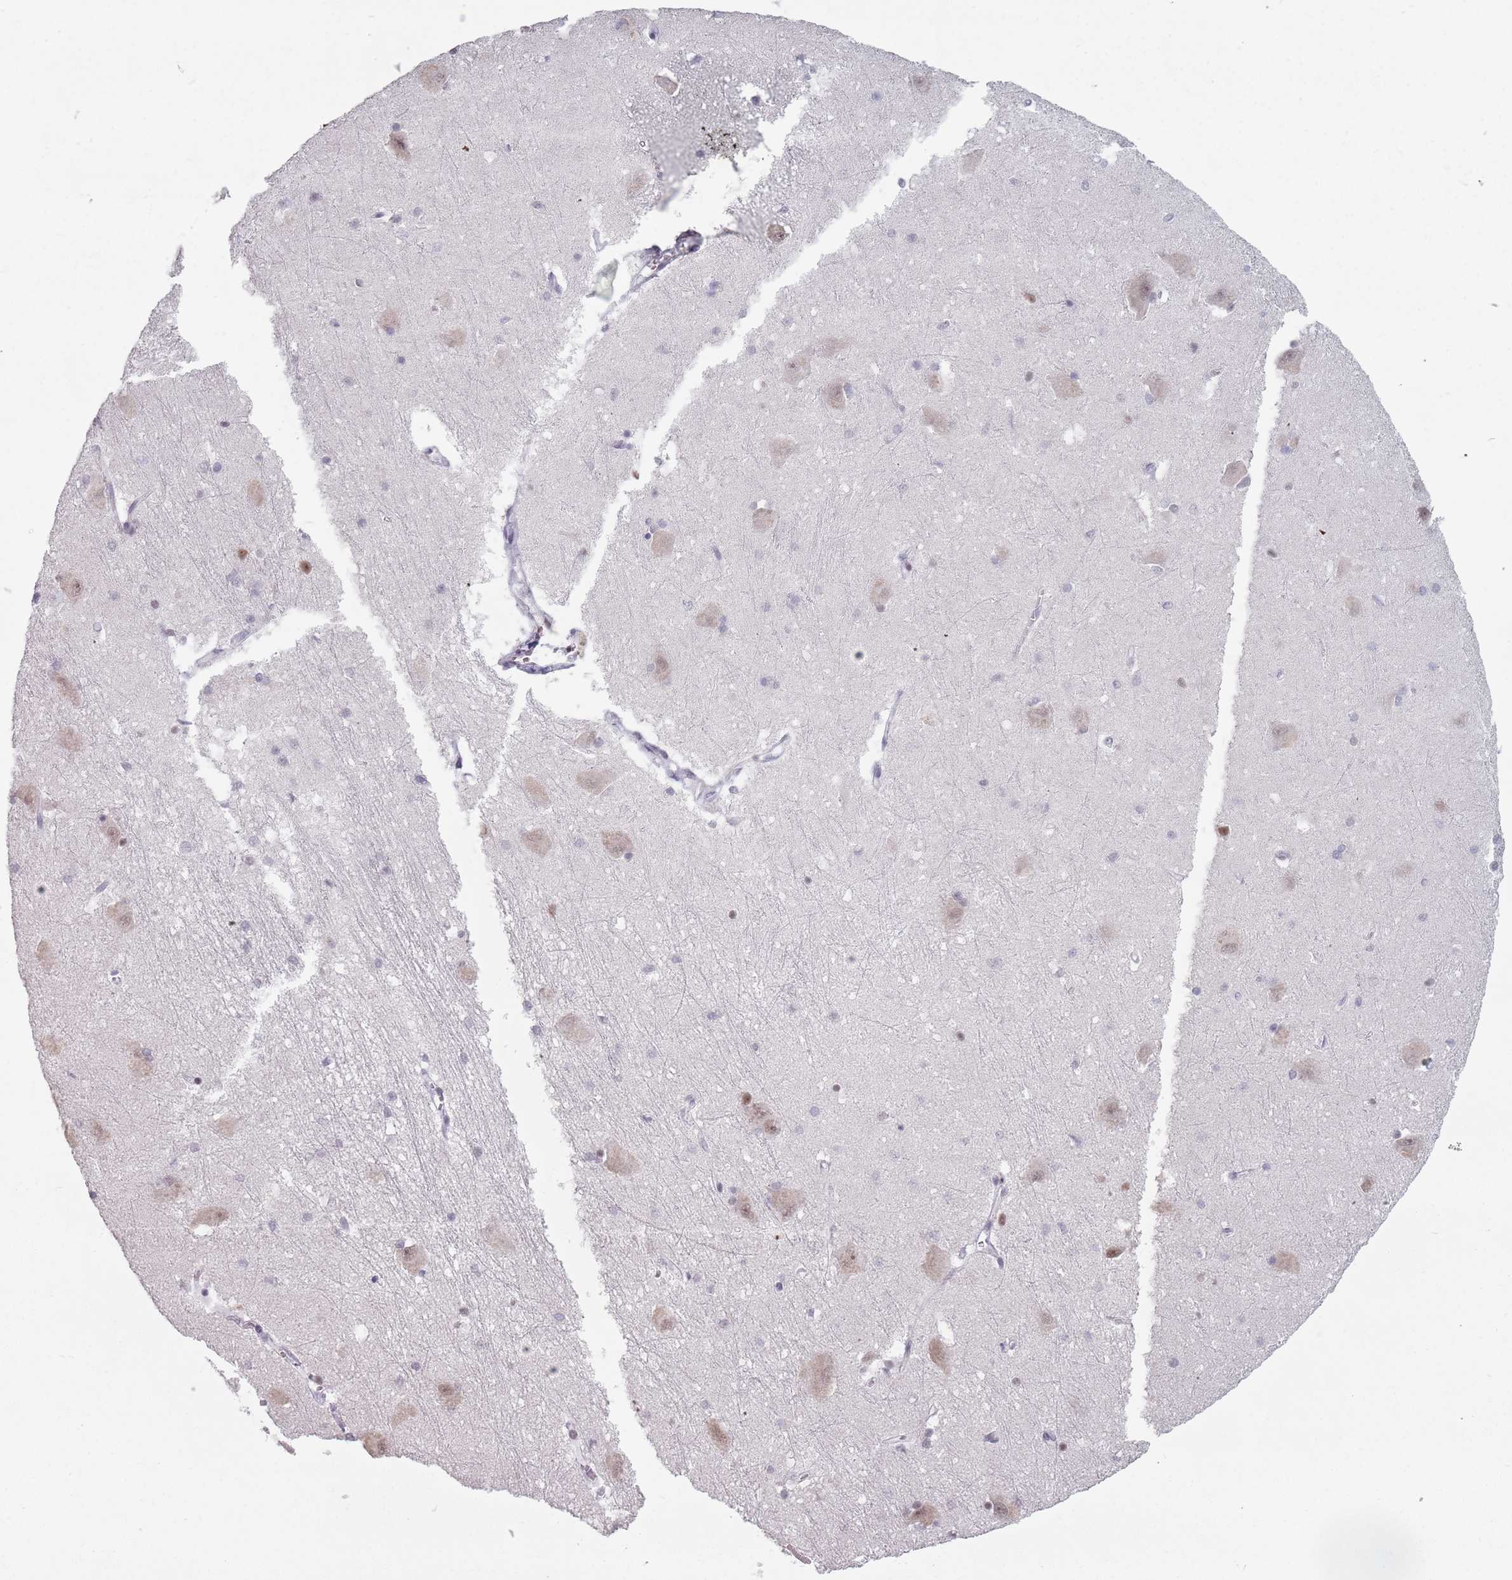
{"staining": {"intensity": "moderate", "quantity": "<25%", "location": "nuclear"}, "tissue": "caudate", "cell_type": "Glial cells", "image_type": "normal", "snomed": [{"axis": "morphology", "description": "Normal tissue, NOS"}, {"axis": "topography", "description": "Lateral ventricle wall"}], "caption": "A brown stain highlights moderate nuclear staining of a protein in glial cells of normal human caudate. (IHC, brightfield microscopy, high magnification).", "gene": "PTCHD1", "patient": {"sex": "male", "age": 37}}